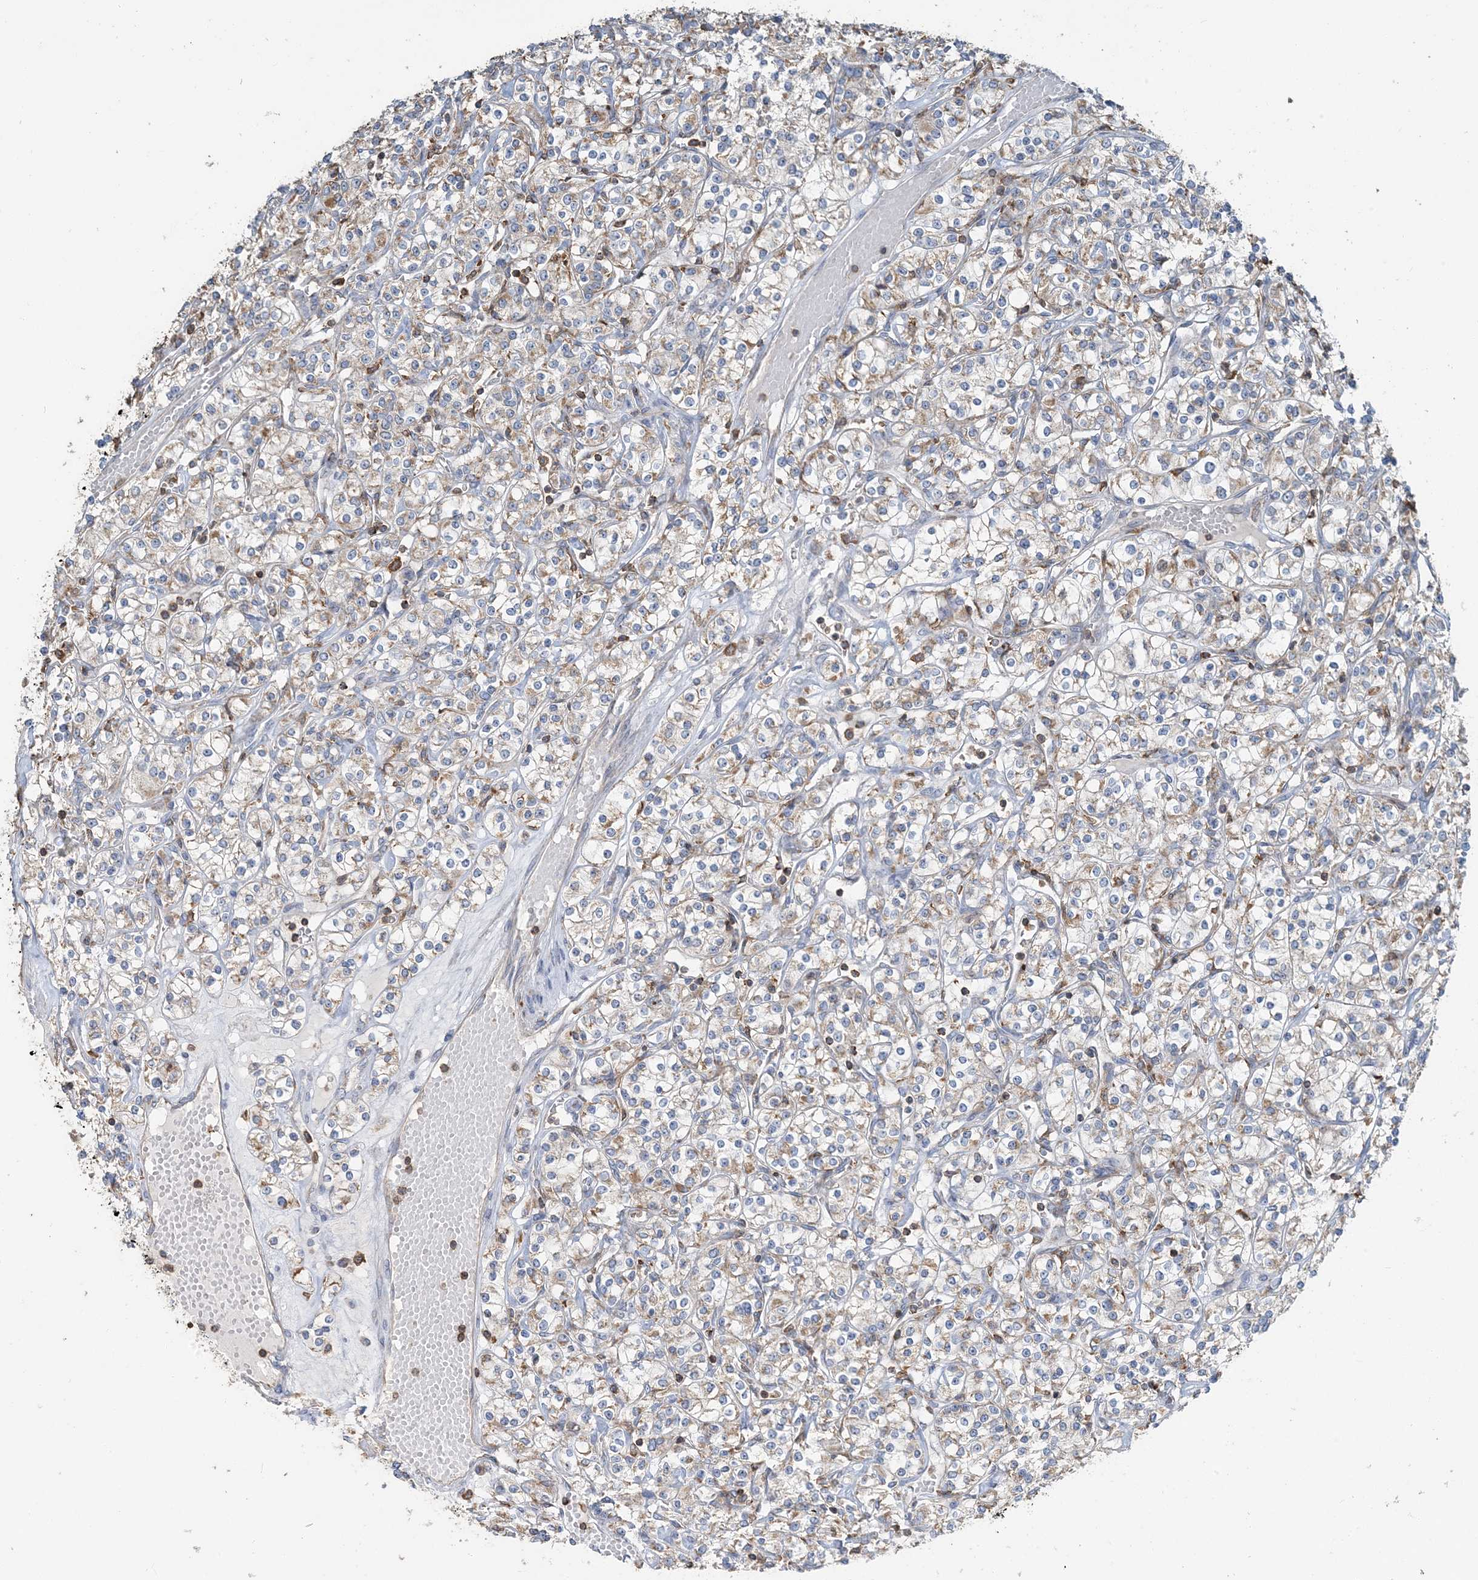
{"staining": {"intensity": "weak", "quantity": "25%-75%", "location": "cytoplasmic/membranous"}, "tissue": "renal cancer", "cell_type": "Tumor cells", "image_type": "cancer", "snomed": [{"axis": "morphology", "description": "Adenocarcinoma, NOS"}, {"axis": "topography", "description": "Kidney"}], "caption": "This is a micrograph of IHC staining of renal adenocarcinoma, which shows weak staining in the cytoplasmic/membranous of tumor cells.", "gene": "TMLHE", "patient": {"sex": "male", "age": 77}}